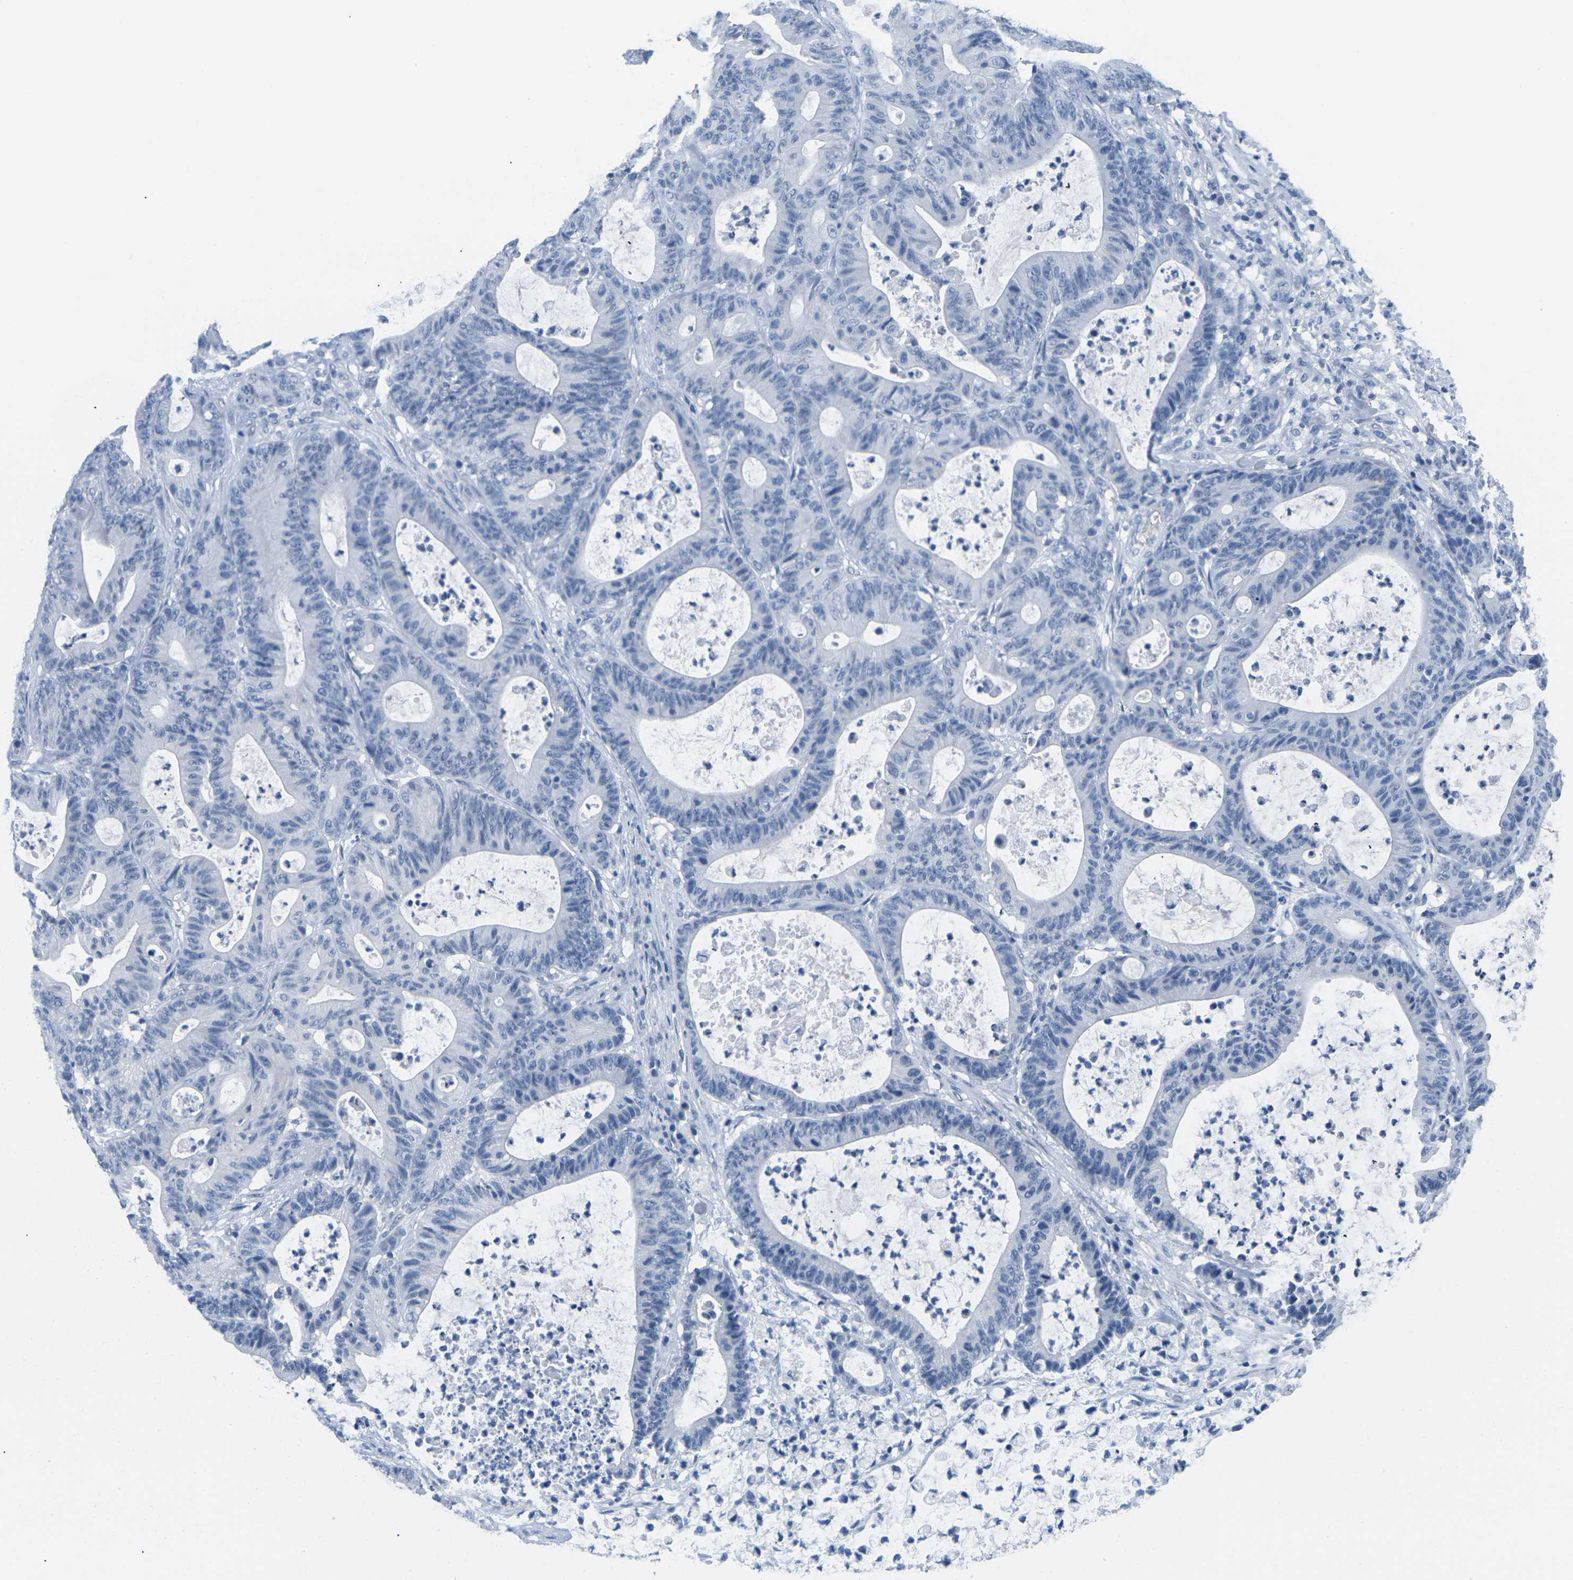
{"staining": {"intensity": "negative", "quantity": "none", "location": "none"}, "tissue": "colorectal cancer", "cell_type": "Tumor cells", "image_type": "cancer", "snomed": [{"axis": "morphology", "description": "Adenocarcinoma, NOS"}, {"axis": "topography", "description": "Colon"}], "caption": "Human colorectal cancer (adenocarcinoma) stained for a protein using immunohistochemistry exhibits no positivity in tumor cells.", "gene": "CTAG1A", "patient": {"sex": "female", "age": 84}}